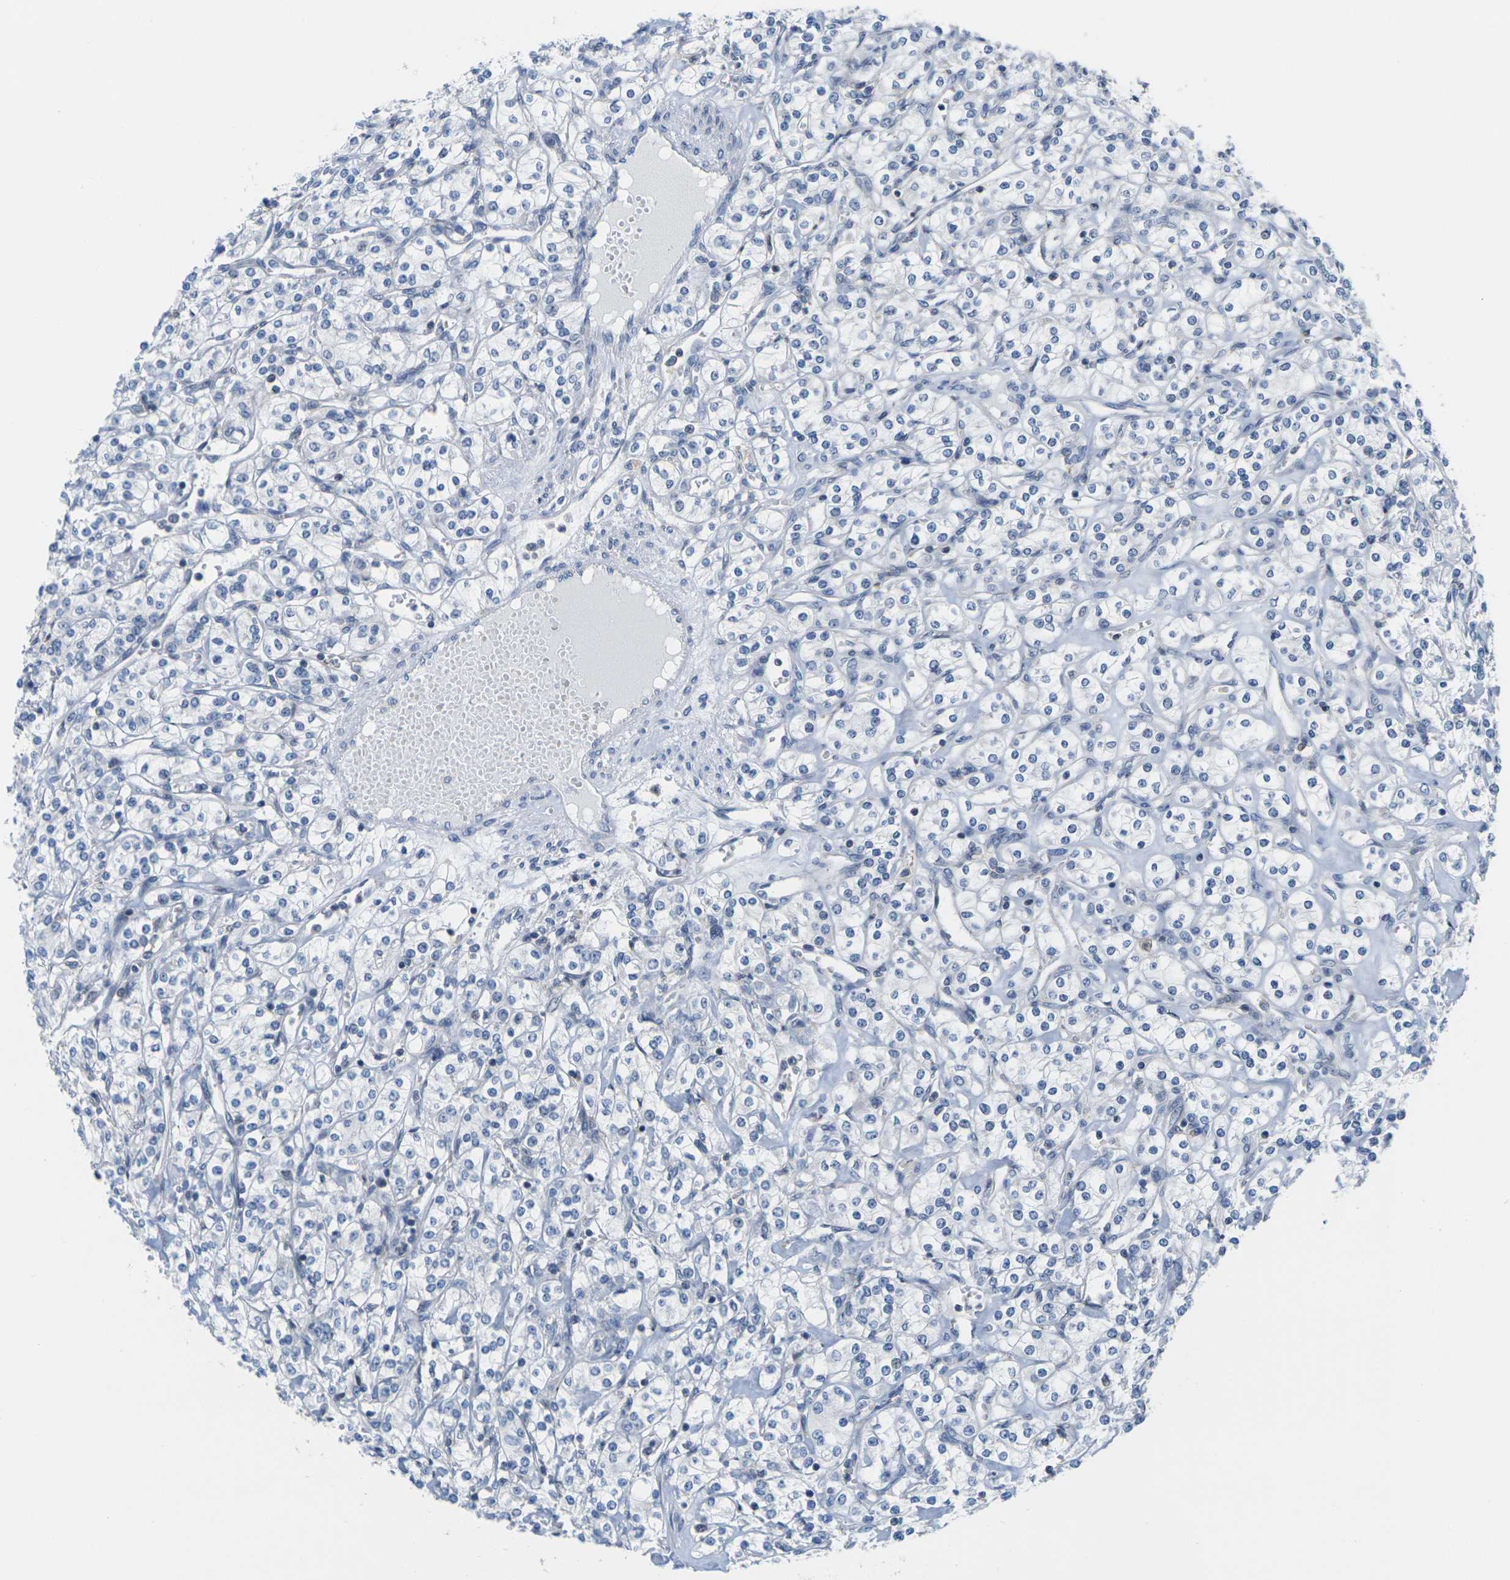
{"staining": {"intensity": "negative", "quantity": "none", "location": "none"}, "tissue": "renal cancer", "cell_type": "Tumor cells", "image_type": "cancer", "snomed": [{"axis": "morphology", "description": "Adenocarcinoma, NOS"}, {"axis": "topography", "description": "Kidney"}], "caption": "Immunohistochemistry of human renal adenocarcinoma shows no staining in tumor cells.", "gene": "OTOF", "patient": {"sex": "male", "age": 77}}